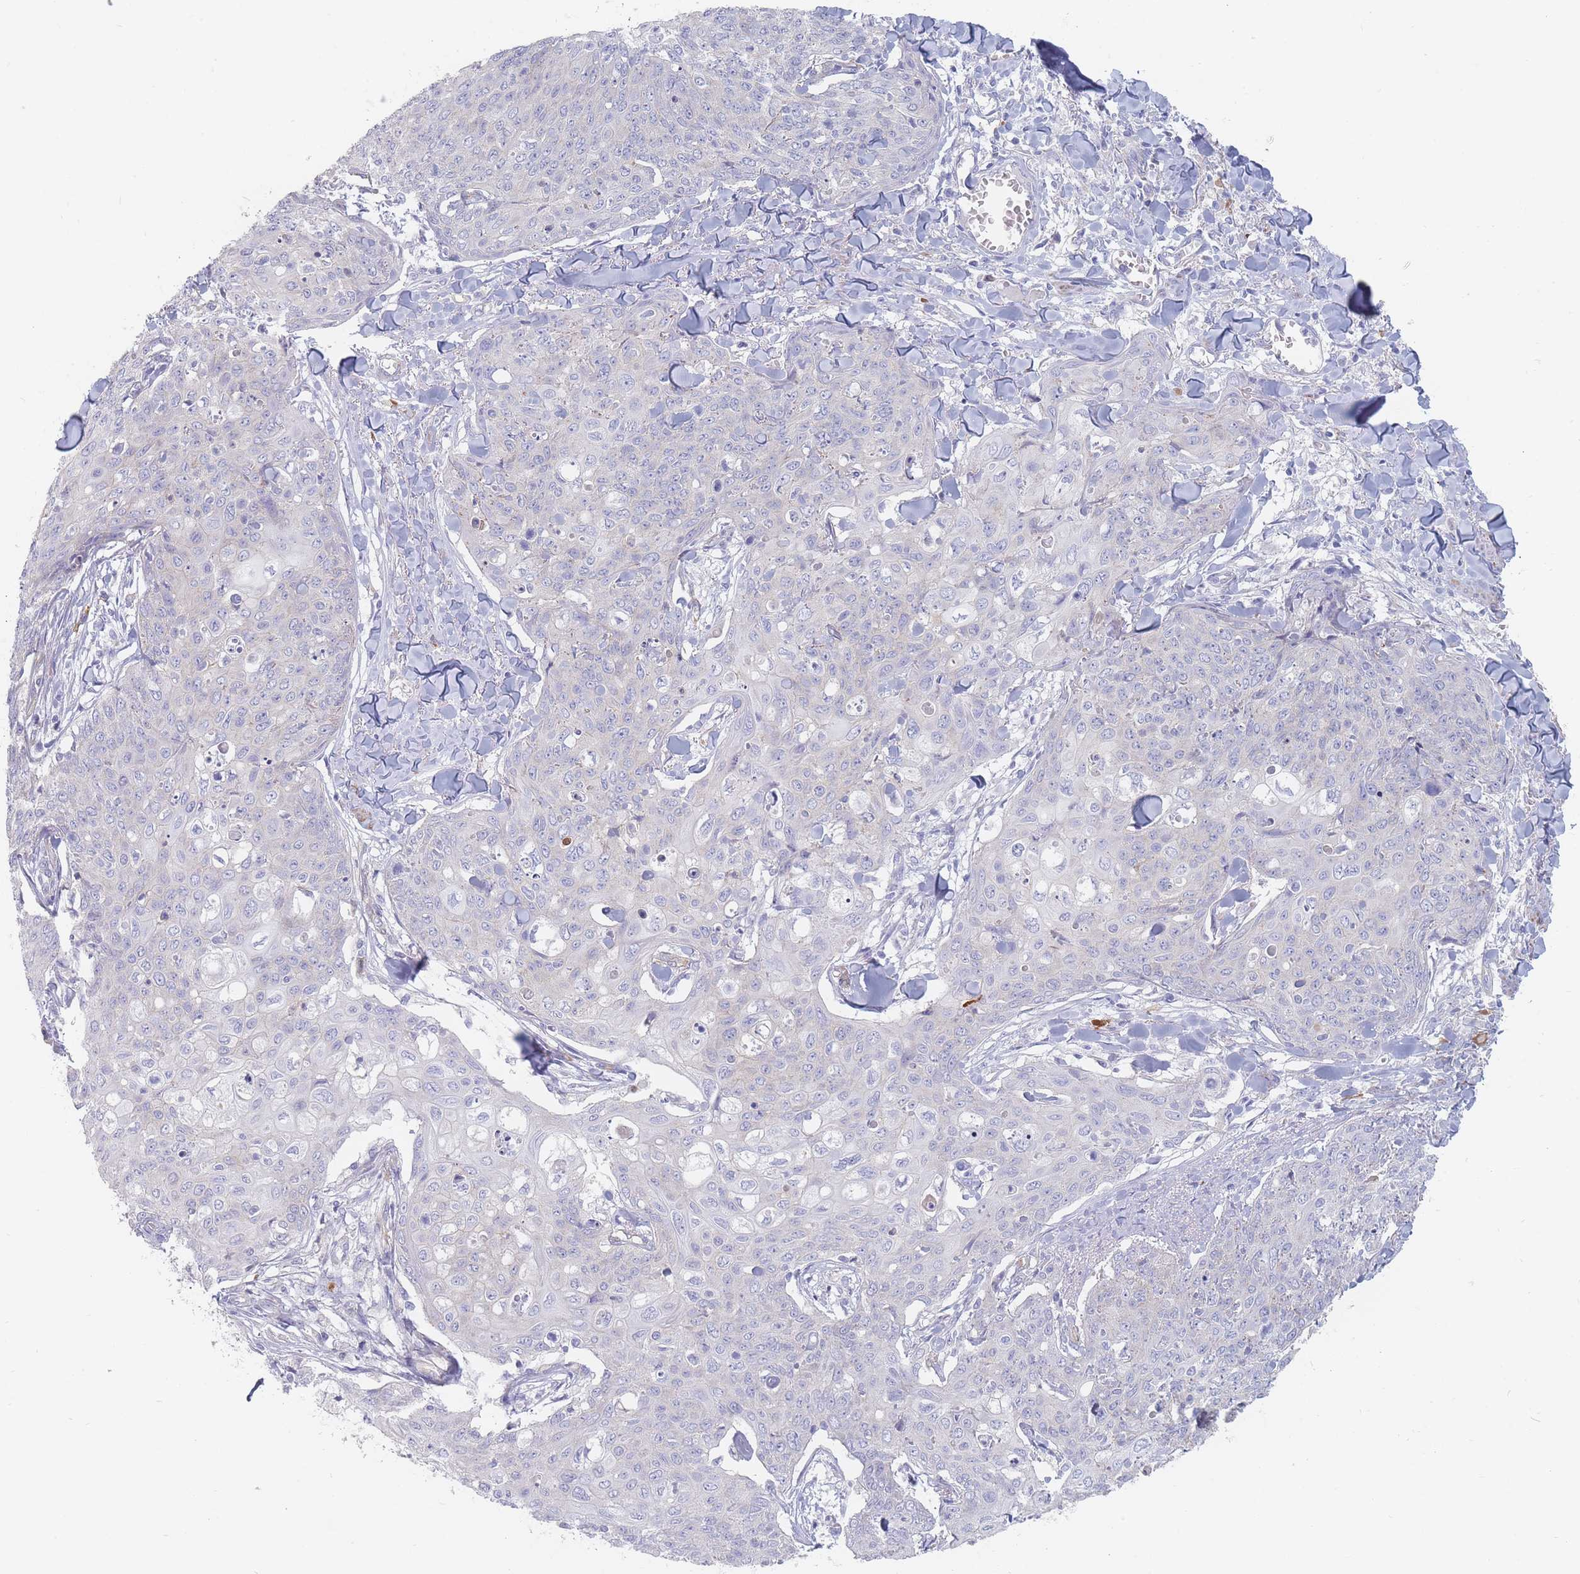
{"staining": {"intensity": "negative", "quantity": "none", "location": "none"}, "tissue": "skin cancer", "cell_type": "Tumor cells", "image_type": "cancer", "snomed": [{"axis": "morphology", "description": "Squamous cell carcinoma, NOS"}, {"axis": "topography", "description": "Skin"}, {"axis": "topography", "description": "Vulva"}], "caption": "Human skin squamous cell carcinoma stained for a protein using IHC shows no staining in tumor cells.", "gene": "ERBIN", "patient": {"sex": "female", "age": 85}}